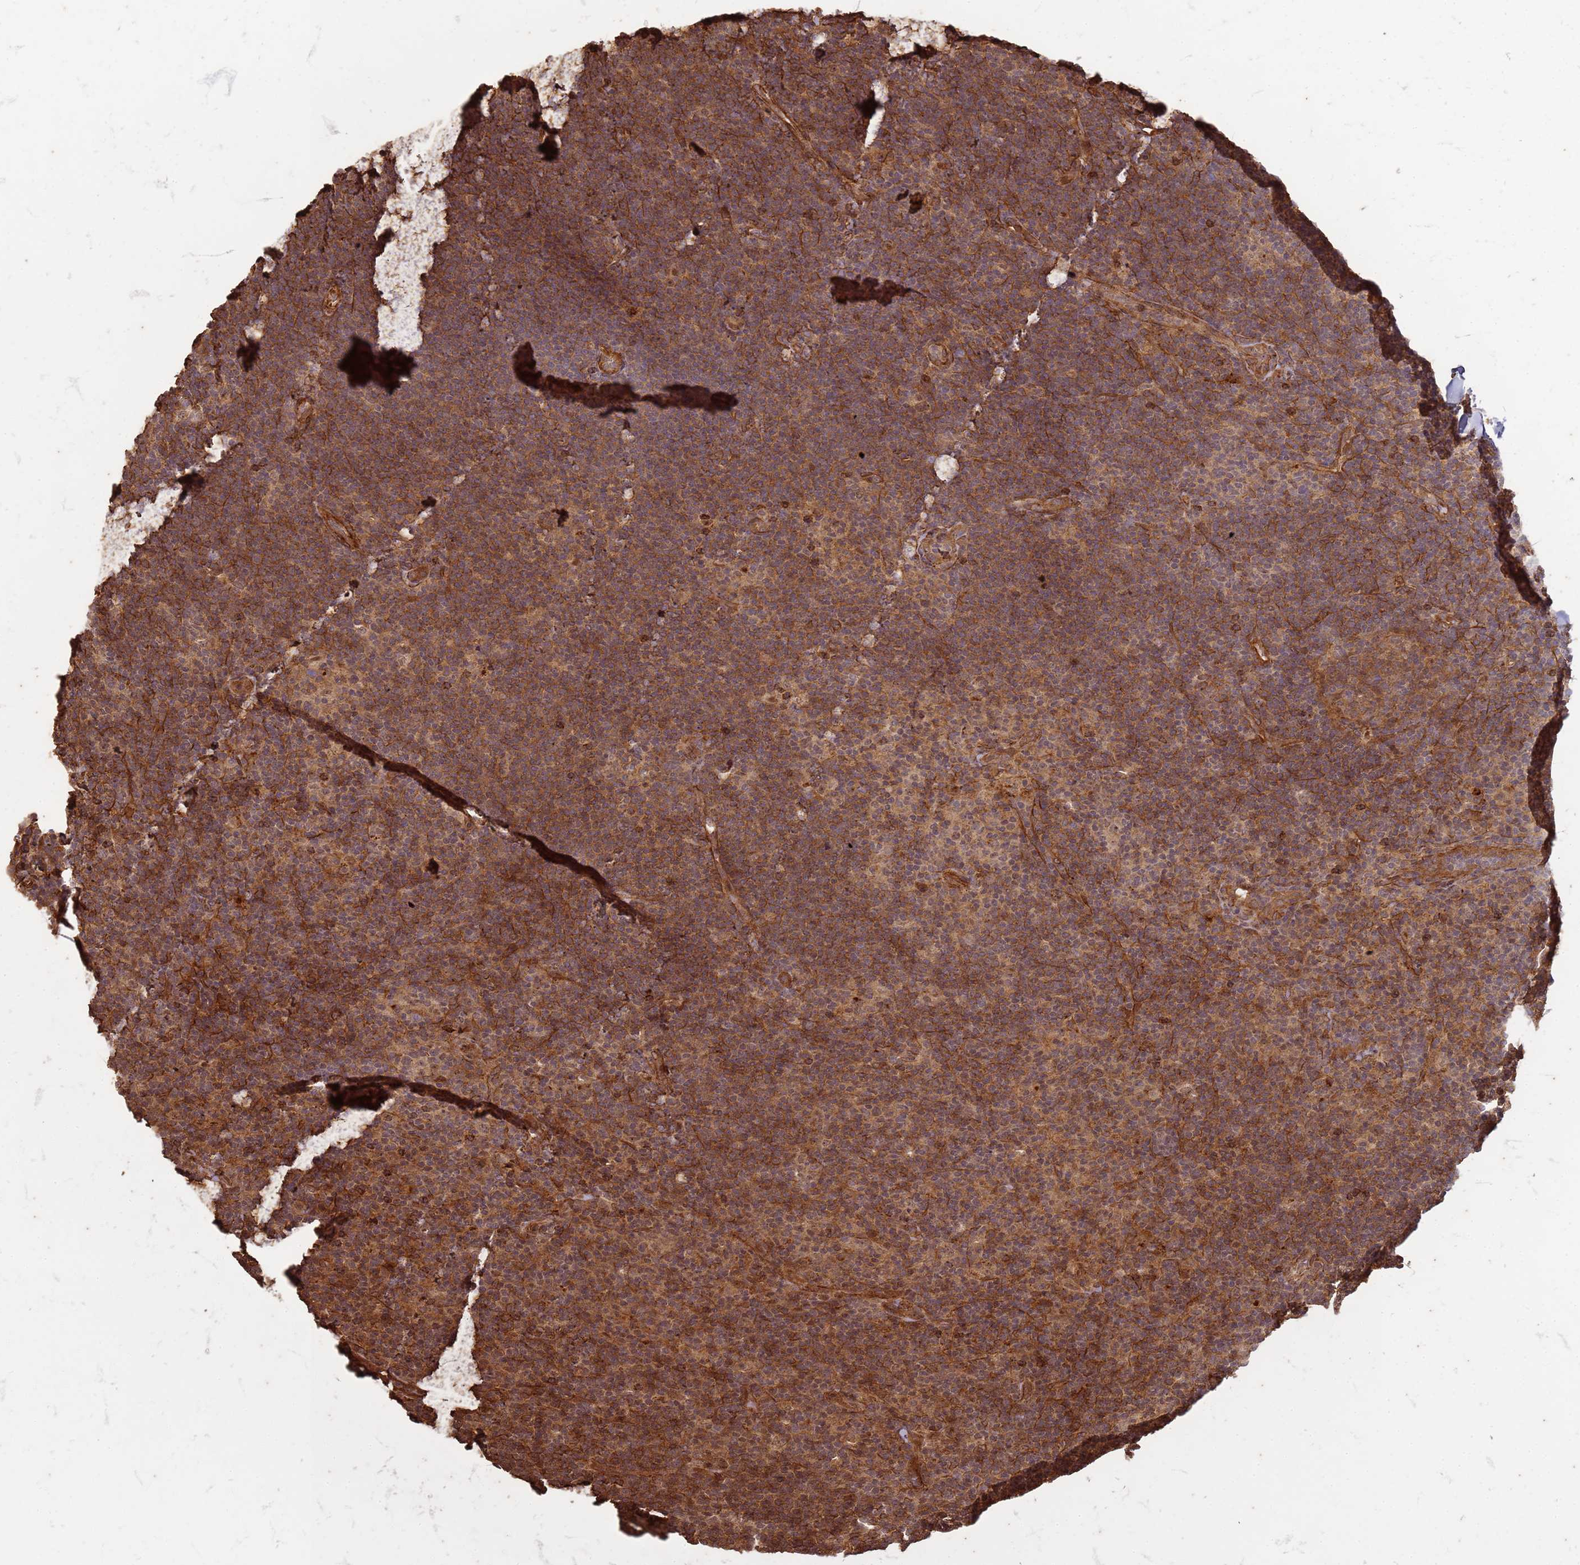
{"staining": {"intensity": "weak", "quantity": "25%-75%", "location": "cytoplasmic/membranous,nuclear"}, "tissue": "lymphoma", "cell_type": "Tumor cells", "image_type": "cancer", "snomed": [{"axis": "morphology", "description": "Hodgkin's disease, NOS"}, {"axis": "topography", "description": "Lymph node"}], "caption": "IHC (DAB (3,3'-diaminobenzidine)) staining of human lymphoma shows weak cytoplasmic/membranous and nuclear protein expression in approximately 25%-75% of tumor cells. The protein of interest is stained brown, and the nuclei are stained in blue (DAB (3,3'-diaminobenzidine) IHC with brightfield microscopy, high magnification).", "gene": "KIF26A", "patient": {"sex": "female", "age": 57}}